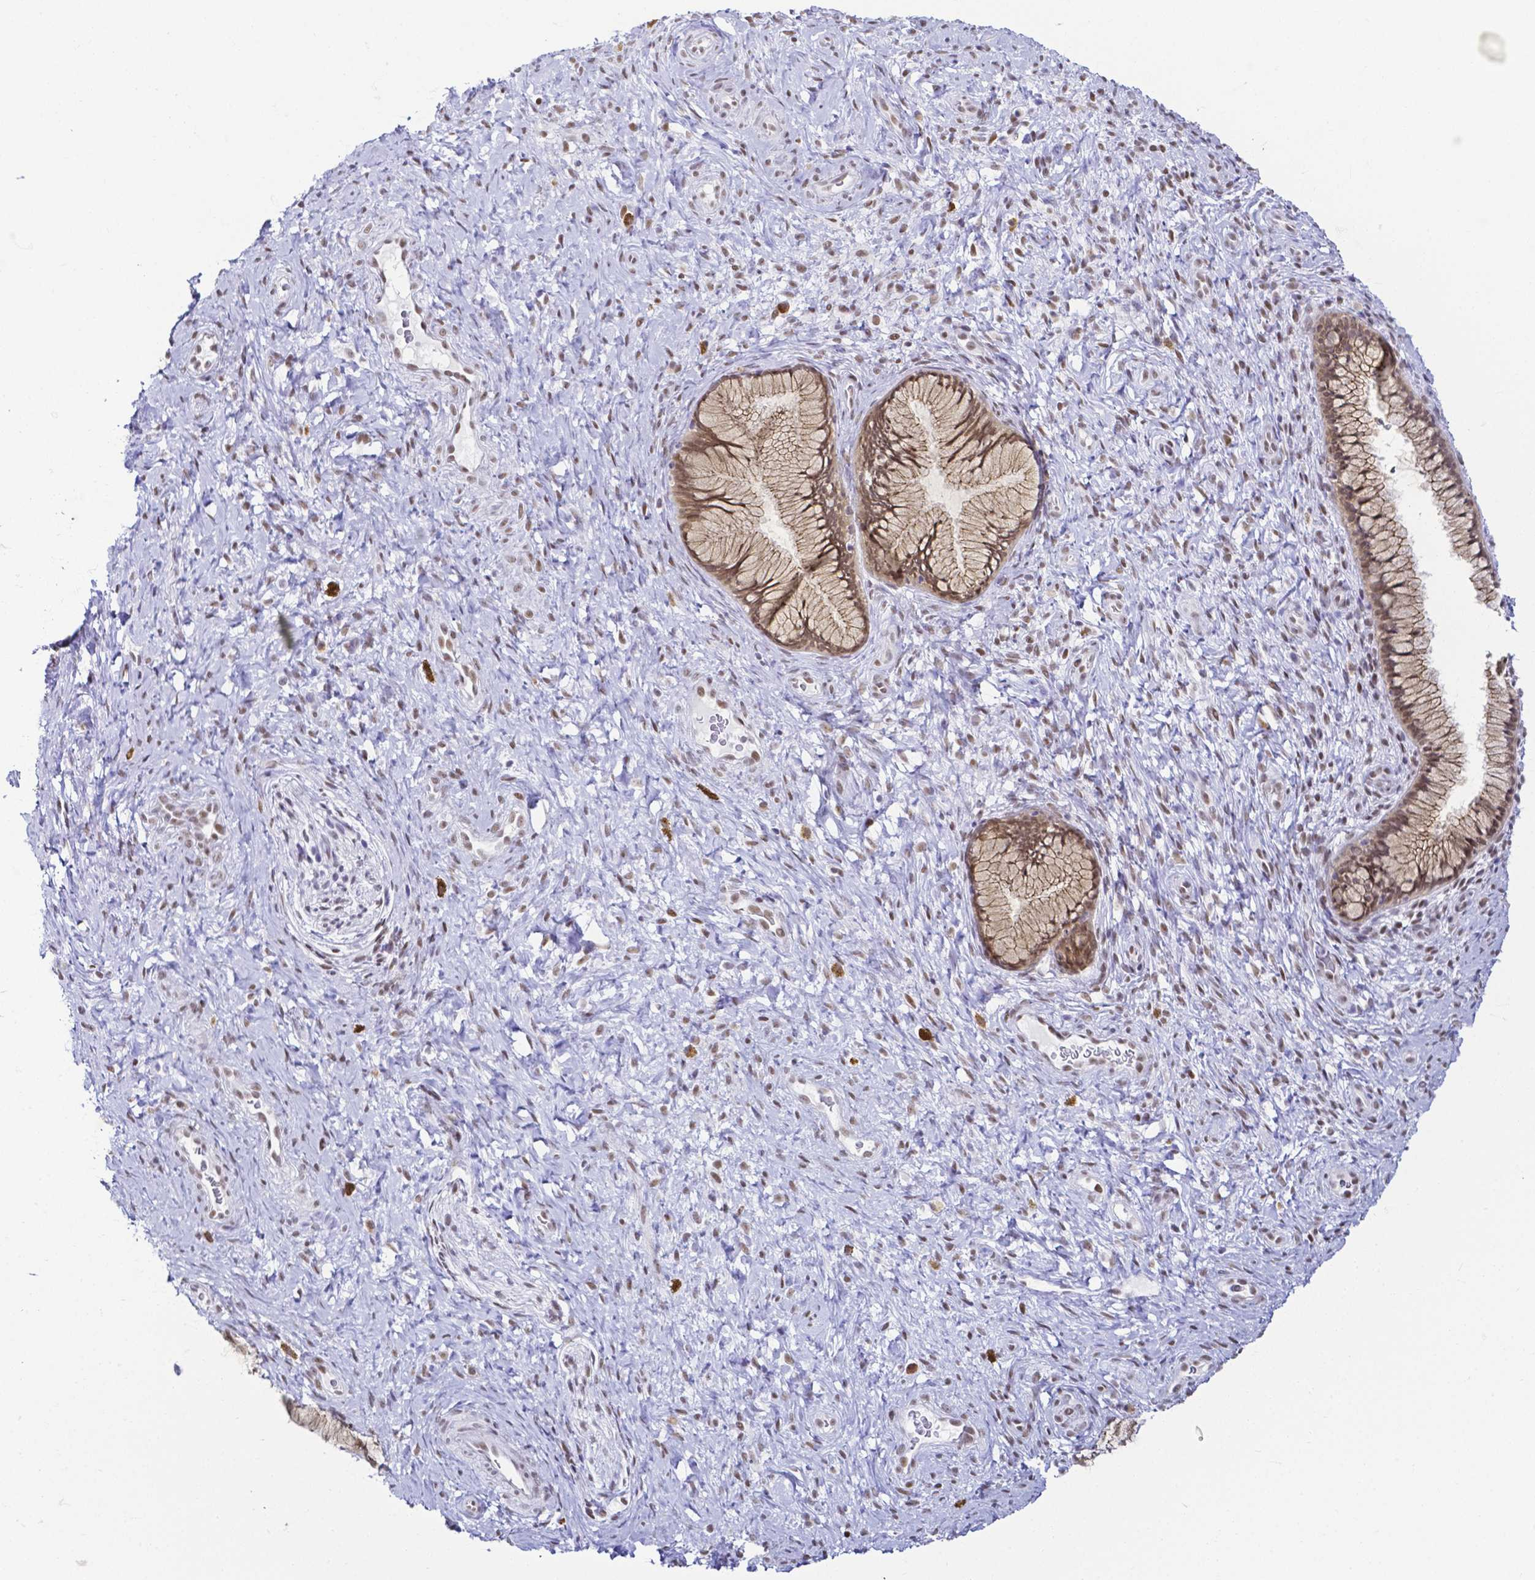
{"staining": {"intensity": "moderate", "quantity": "25%-75%", "location": "nuclear"}, "tissue": "cervix", "cell_type": "Glandular cells", "image_type": "normal", "snomed": [{"axis": "morphology", "description": "Normal tissue, NOS"}, {"axis": "topography", "description": "Cervix"}], "caption": "Protein staining of normal cervix exhibits moderate nuclear staining in about 25%-75% of glandular cells. (brown staining indicates protein expression, while blue staining denotes nuclei).", "gene": "FAM83G", "patient": {"sex": "female", "age": 34}}